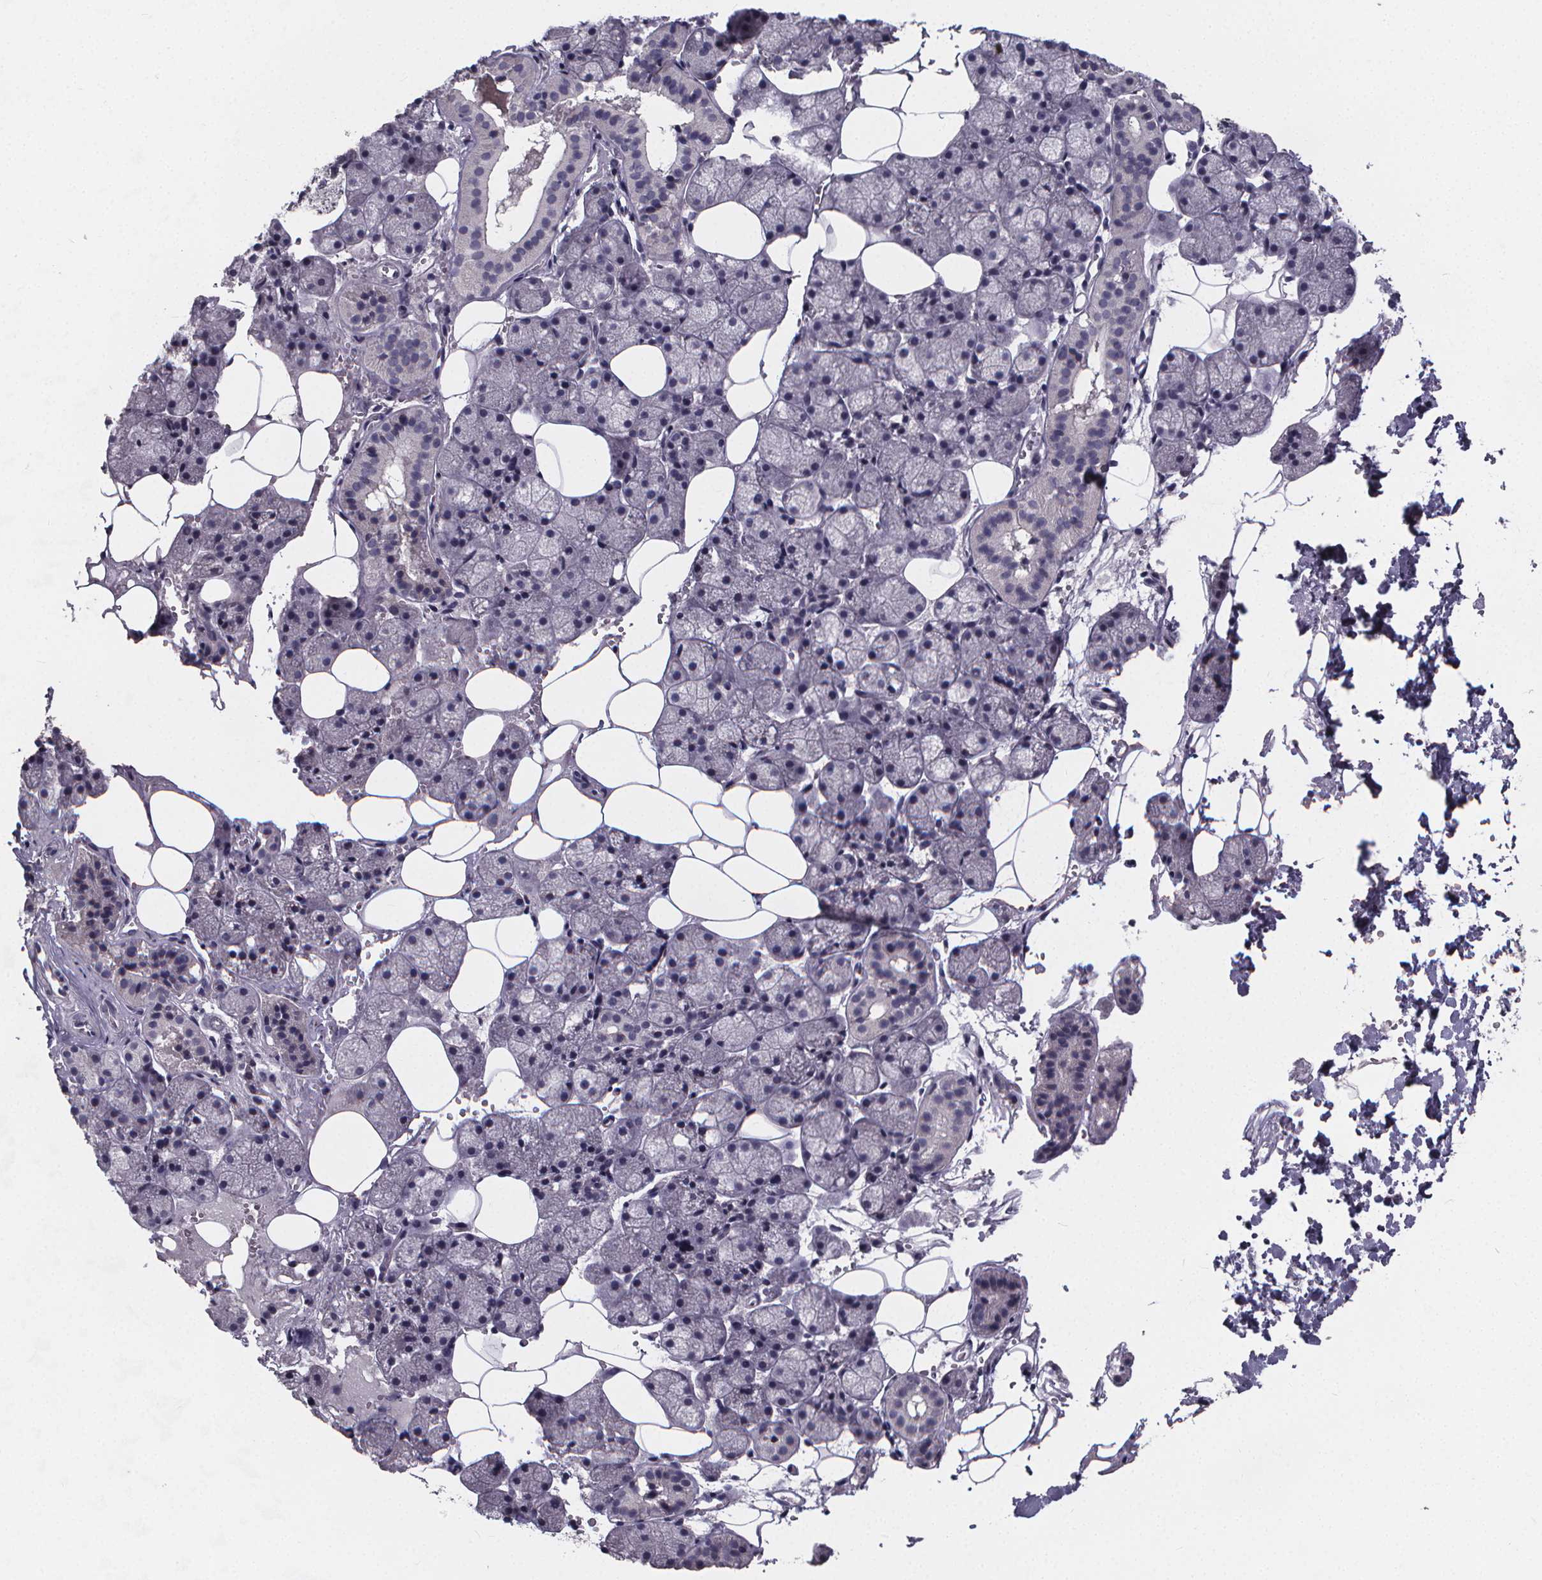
{"staining": {"intensity": "negative", "quantity": "none", "location": "none"}, "tissue": "salivary gland", "cell_type": "Glandular cells", "image_type": "normal", "snomed": [{"axis": "morphology", "description": "Normal tissue, NOS"}, {"axis": "topography", "description": "Salivary gland"}], "caption": "Glandular cells are negative for brown protein staining in normal salivary gland.", "gene": "AGT", "patient": {"sex": "male", "age": 38}}